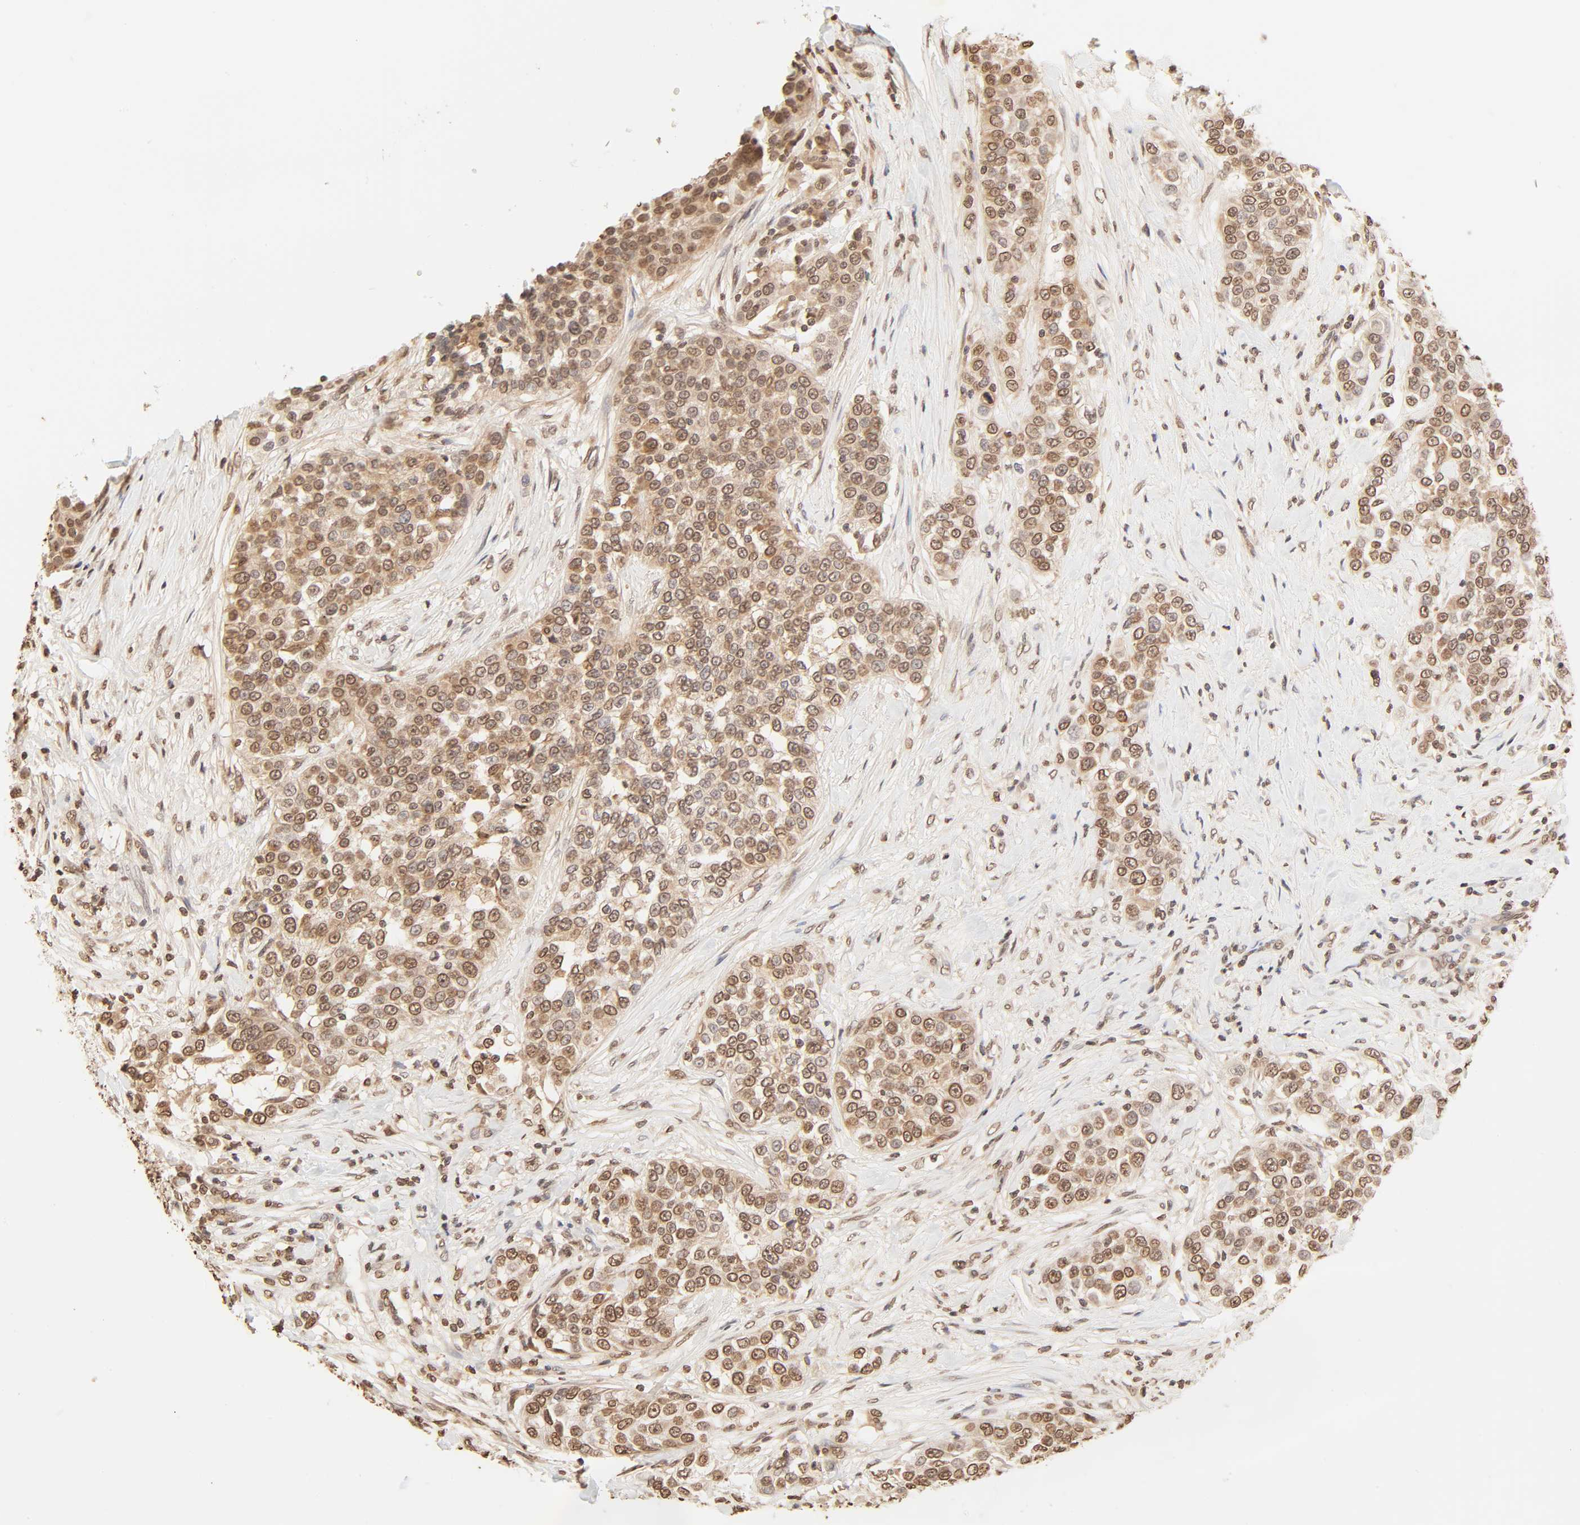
{"staining": {"intensity": "moderate", "quantity": ">75%", "location": "cytoplasmic/membranous,nuclear"}, "tissue": "urothelial cancer", "cell_type": "Tumor cells", "image_type": "cancer", "snomed": [{"axis": "morphology", "description": "Urothelial carcinoma, High grade"}, {"axis": "topography", "description": "Urinary bladder"}], "caption": "Moderate cytoplasmic/membranous and nuclear protein staining is appreciated in about >75% of tumor cells in high-grade urothelial carcinoma.", "gene": "TBL1X", "patient": {"sex": "female", "age": 80}}